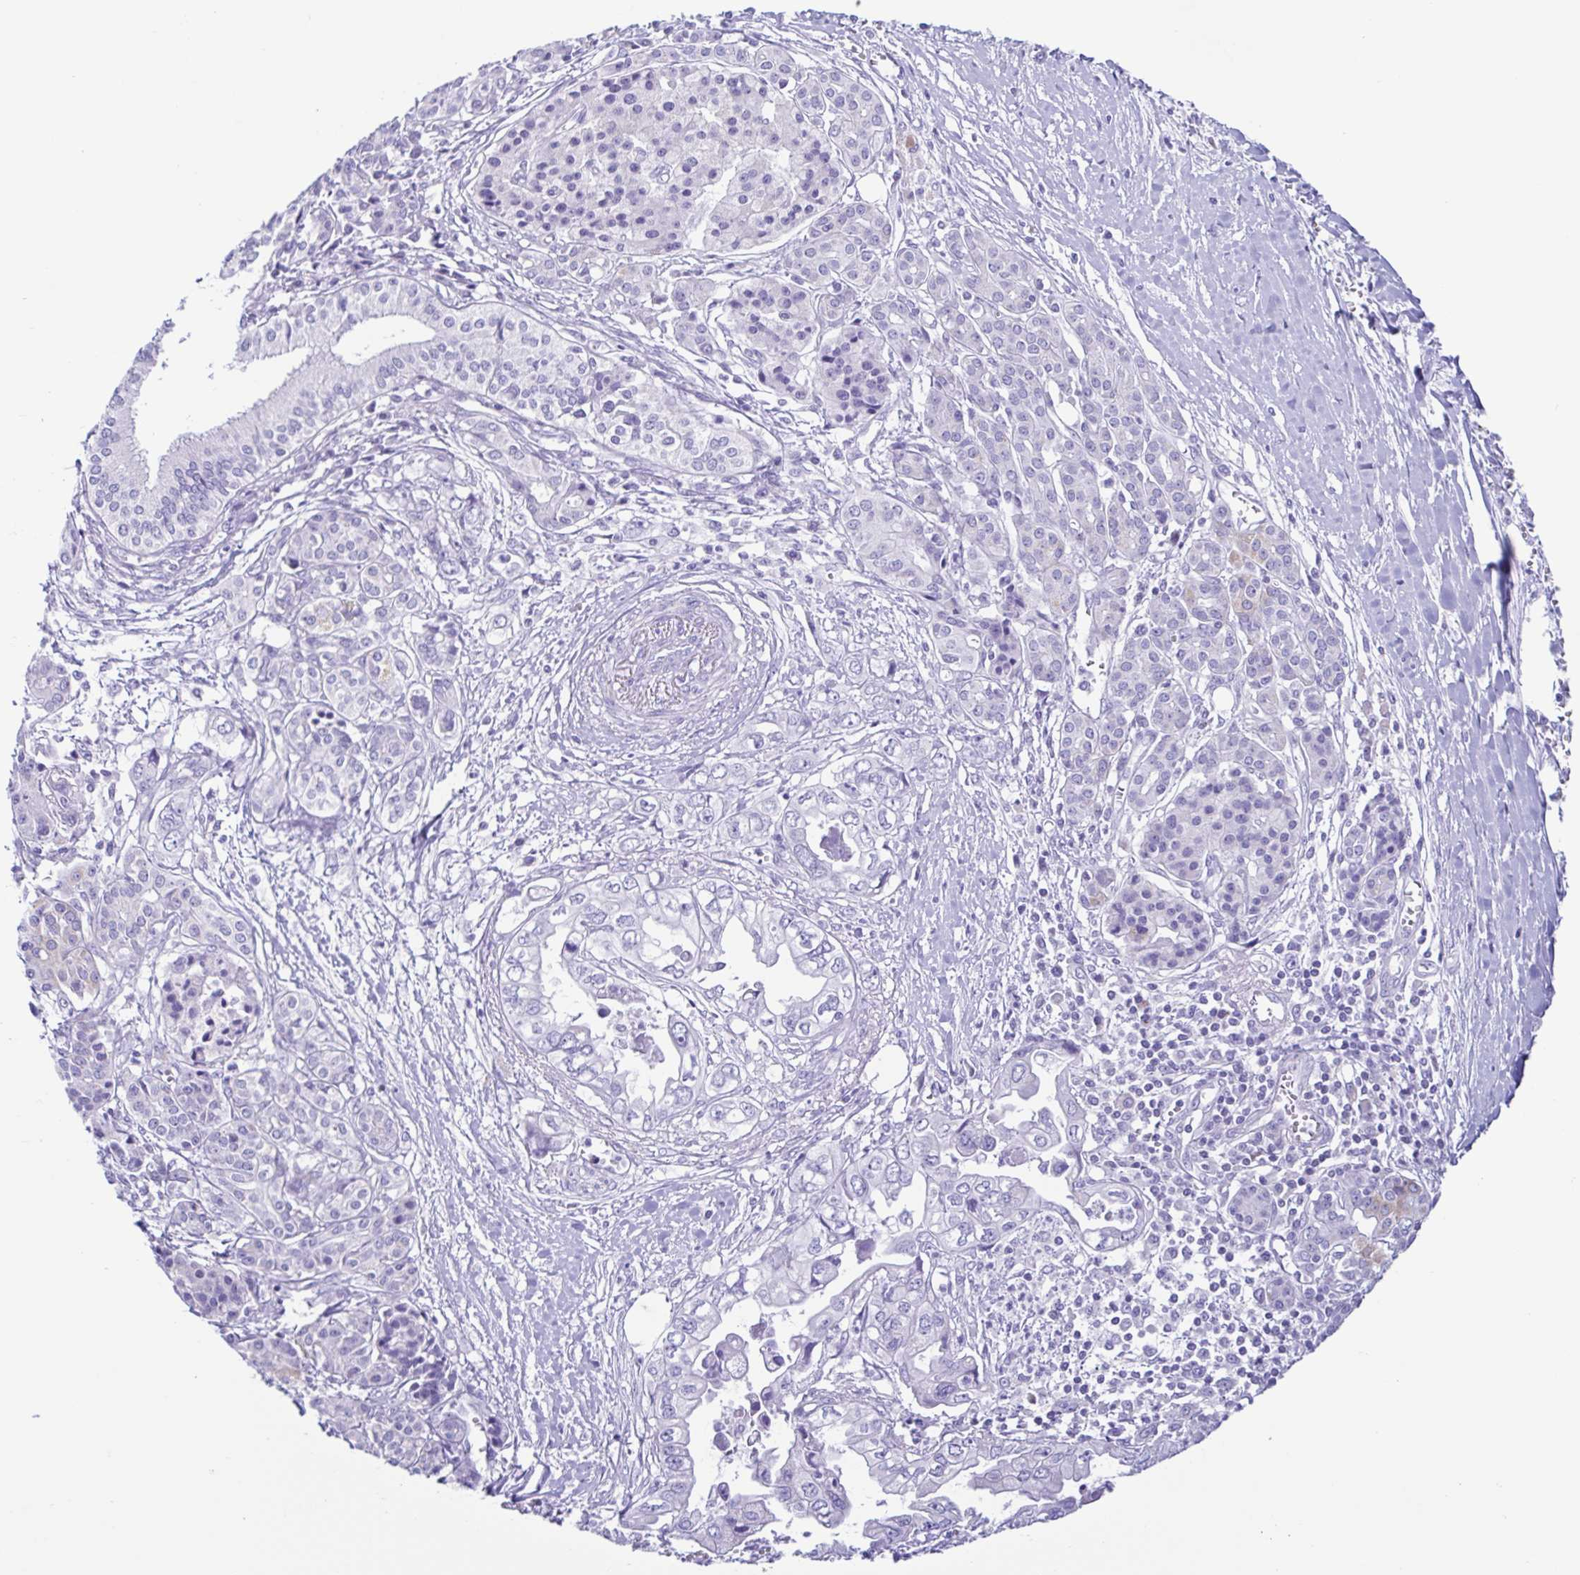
{"staining": {"intensity": "negative", "quantity": "none", "location": "none"}, "tissue": "pancreatic cancer", "cell_type": "Tumor cells", "image_type": "cancer", "snomed": [{"axis": "morphology", "description": "Adenocarcinoma, NOS"}, {"axis": "topography", "description": "Pancreas"}], "caption": "Immunohistochemical staining of adenocarcinoma (pancreatic) exhibits no significant staining in tumor cells. Nuclei are stained in blue.", "gene": "ACTRT3", "patient": {"sex": "male", "age": 68}}